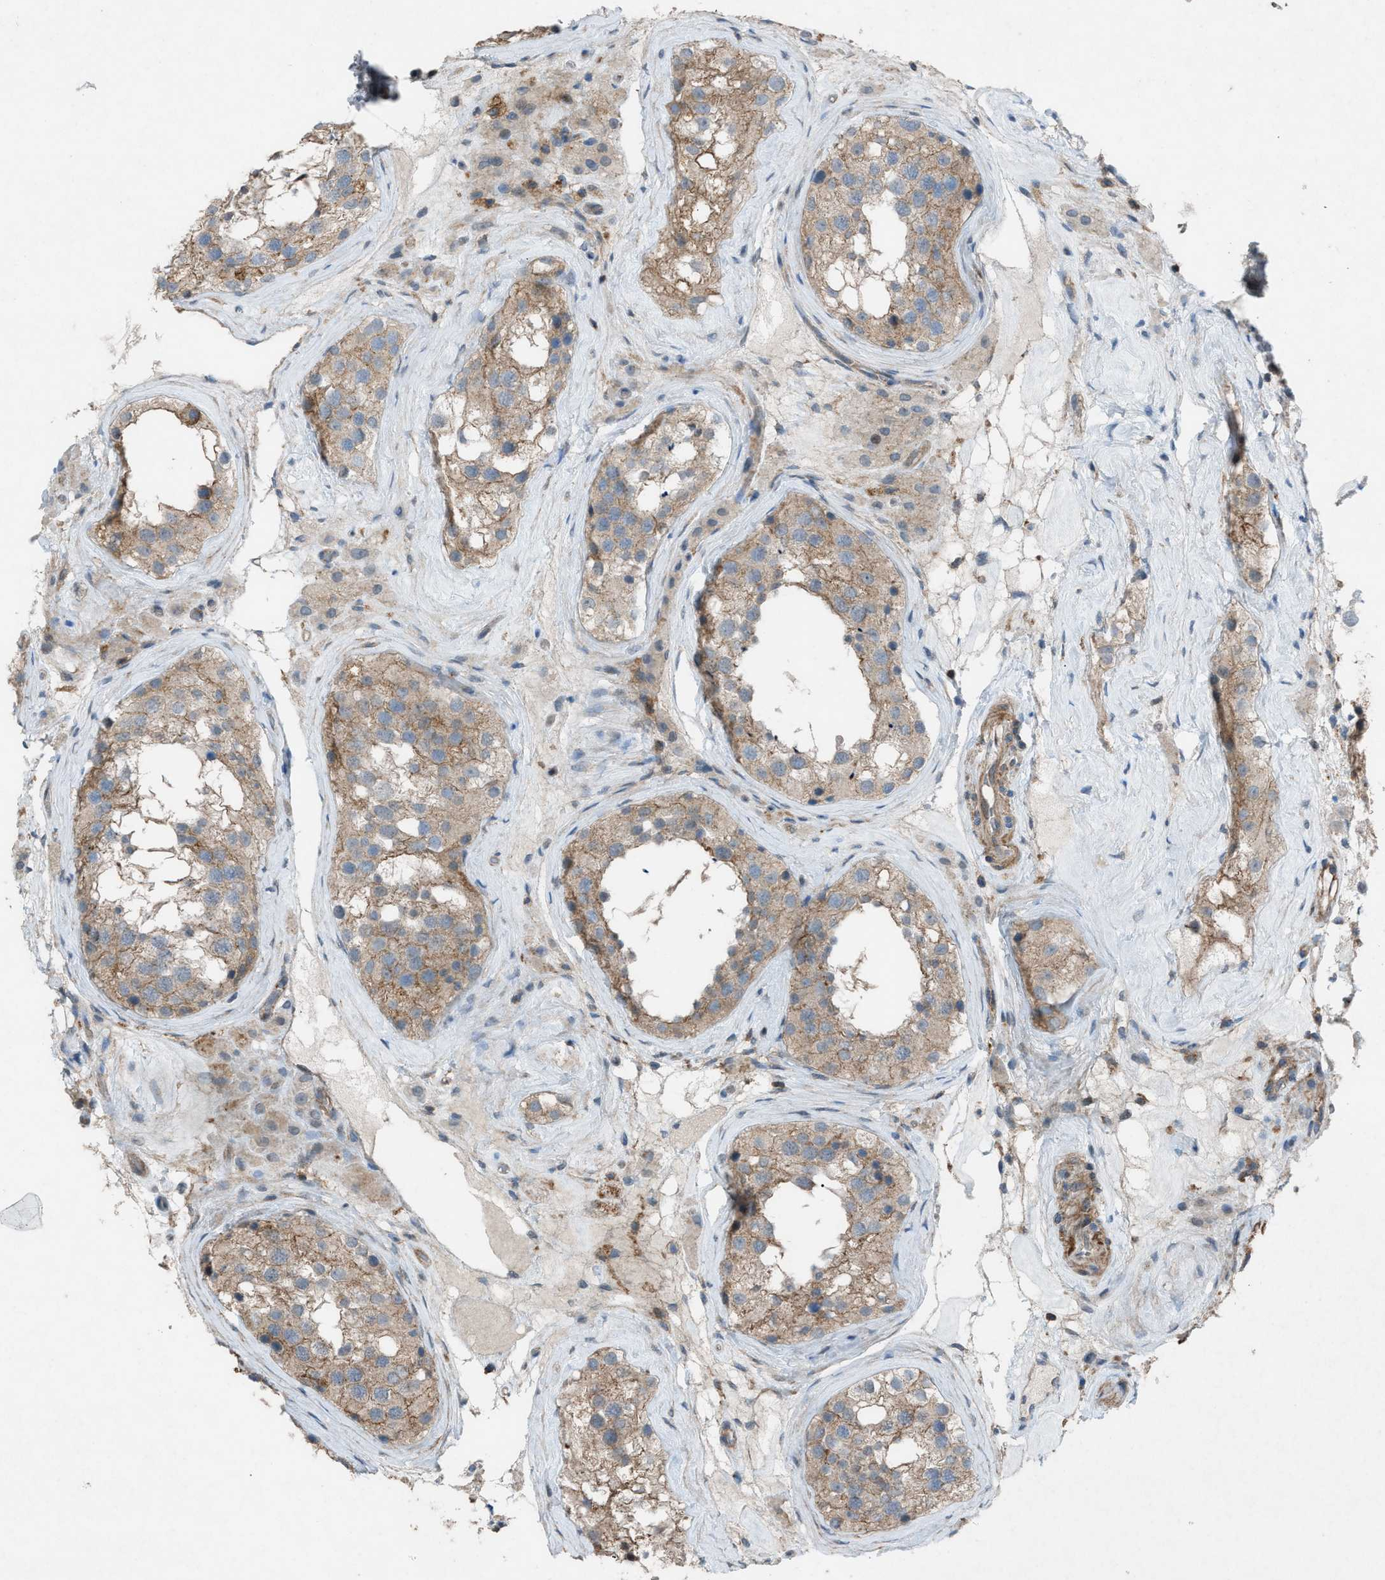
{"staining": {"intensity": "moderate", "quantity": ">75%", "location": "cytoplasmic/membranous"}, "tissue": "testis", "cell_type": "Cells in seminiferous ducts", "image_type": "normal", "snomed": [{"axis": "morphology", "description": "Normal tissue, NOS"}, {"axis": "morphology", "description": "Seminoma, NOS"}, {"axis": "topography", "description": "Testis"}], "caption": "A brown stain shows moderate cytoplasmic/membranous positivity of a protein in cells in seminiferous ducts of unremarkable testis. The protein of interest is shown in brown color, while the nuclei are stained blue.", "gene": "NCK2", "patient": {"sex": "male", "age": 71}}